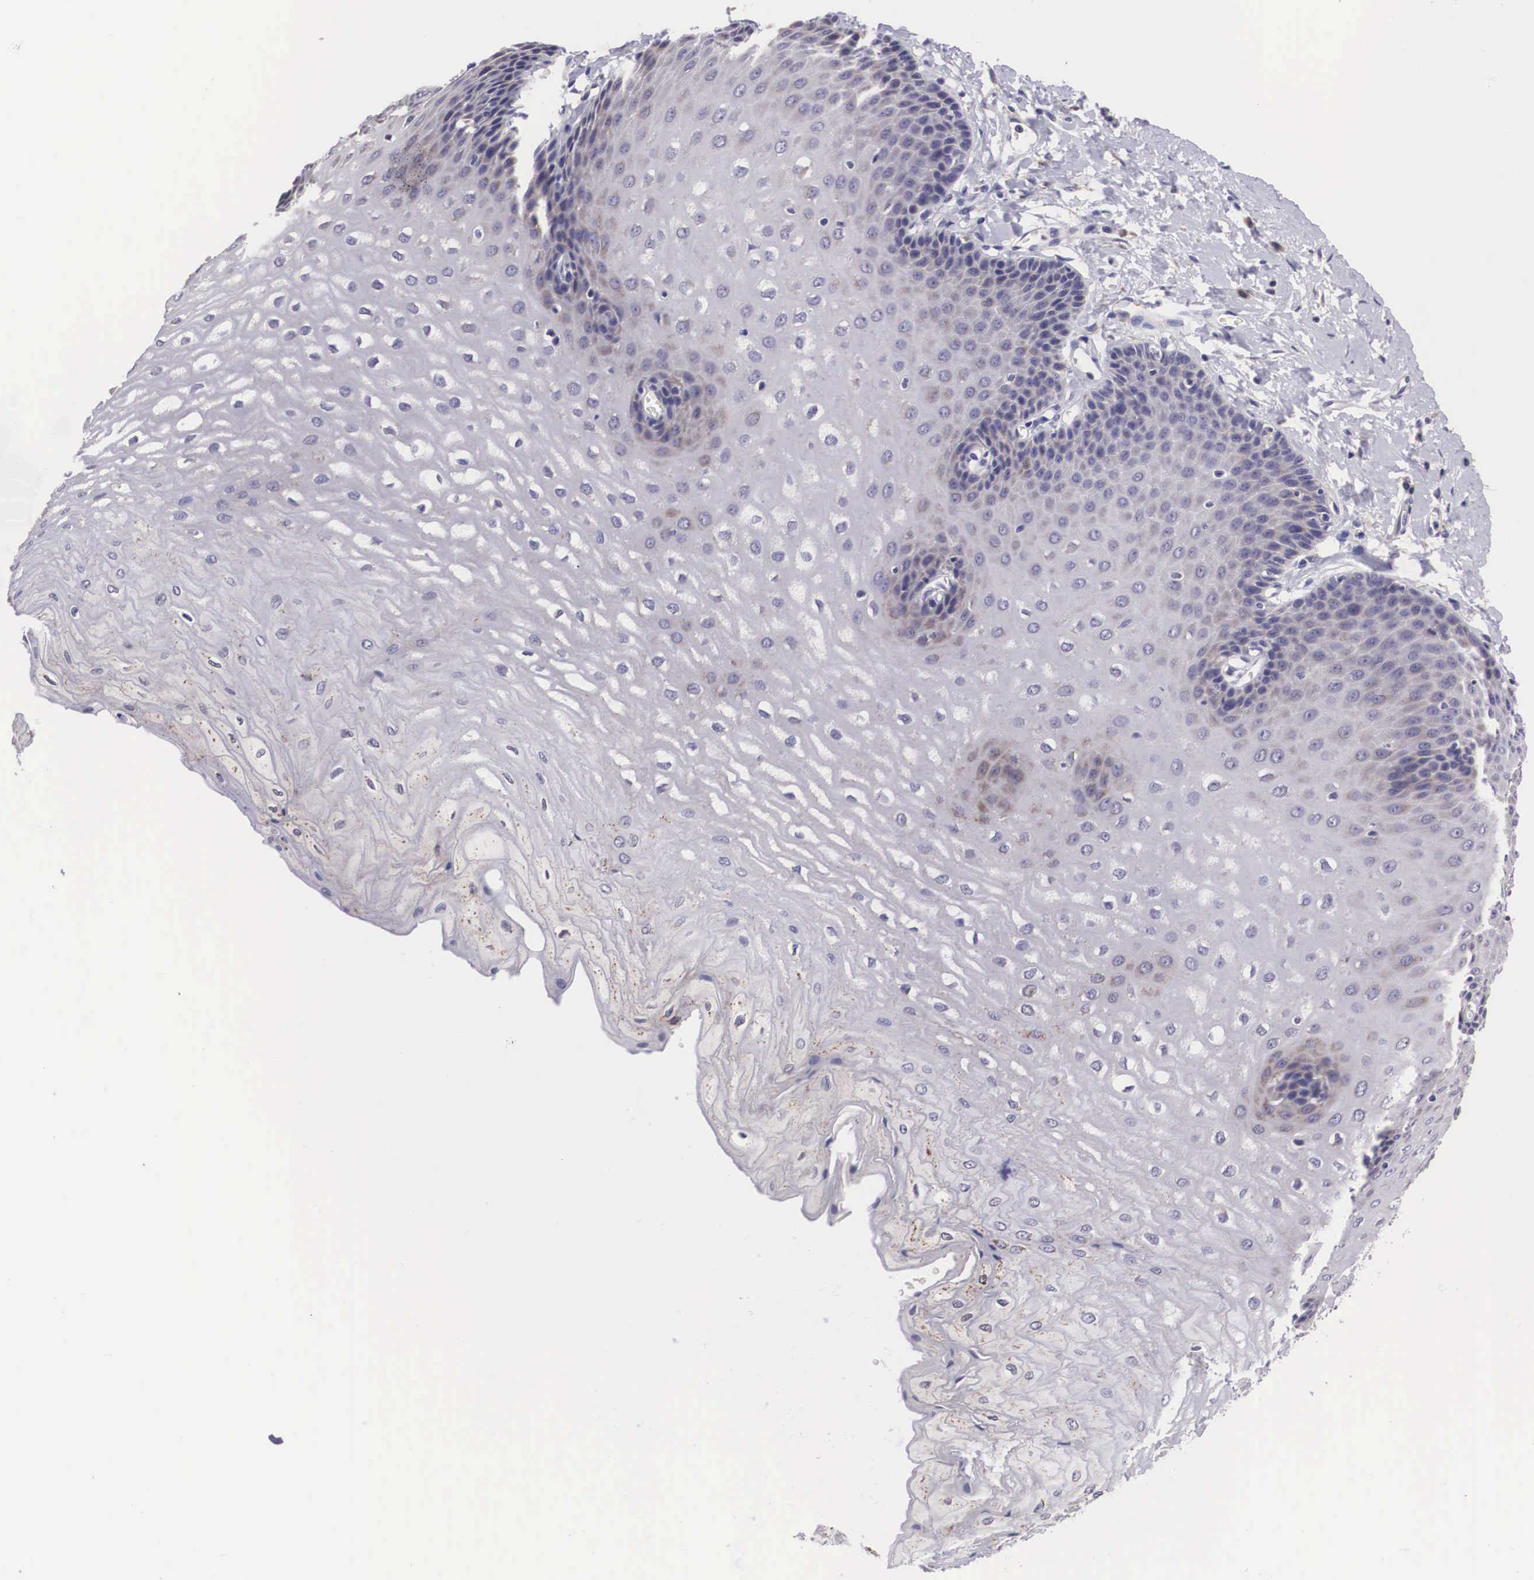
{"staining": {"intensity": "negative", "quantity": "none", "location": "none"}, "tissue": "esophagus", "cell_type": "Squamous epithelial cells", "image_type": "normal", "snomed": [{"axis": "morphology", "description": "Normal tissue, NOS"}, {"axis": "topography", "description": "Esophagus"}], "caption": "There is no significant staining in squamous epithelial cells of esophagus. Nuclei are stained in blue.", "gene": "ARG2", "patient": {"sex": "male", "age": 70}}